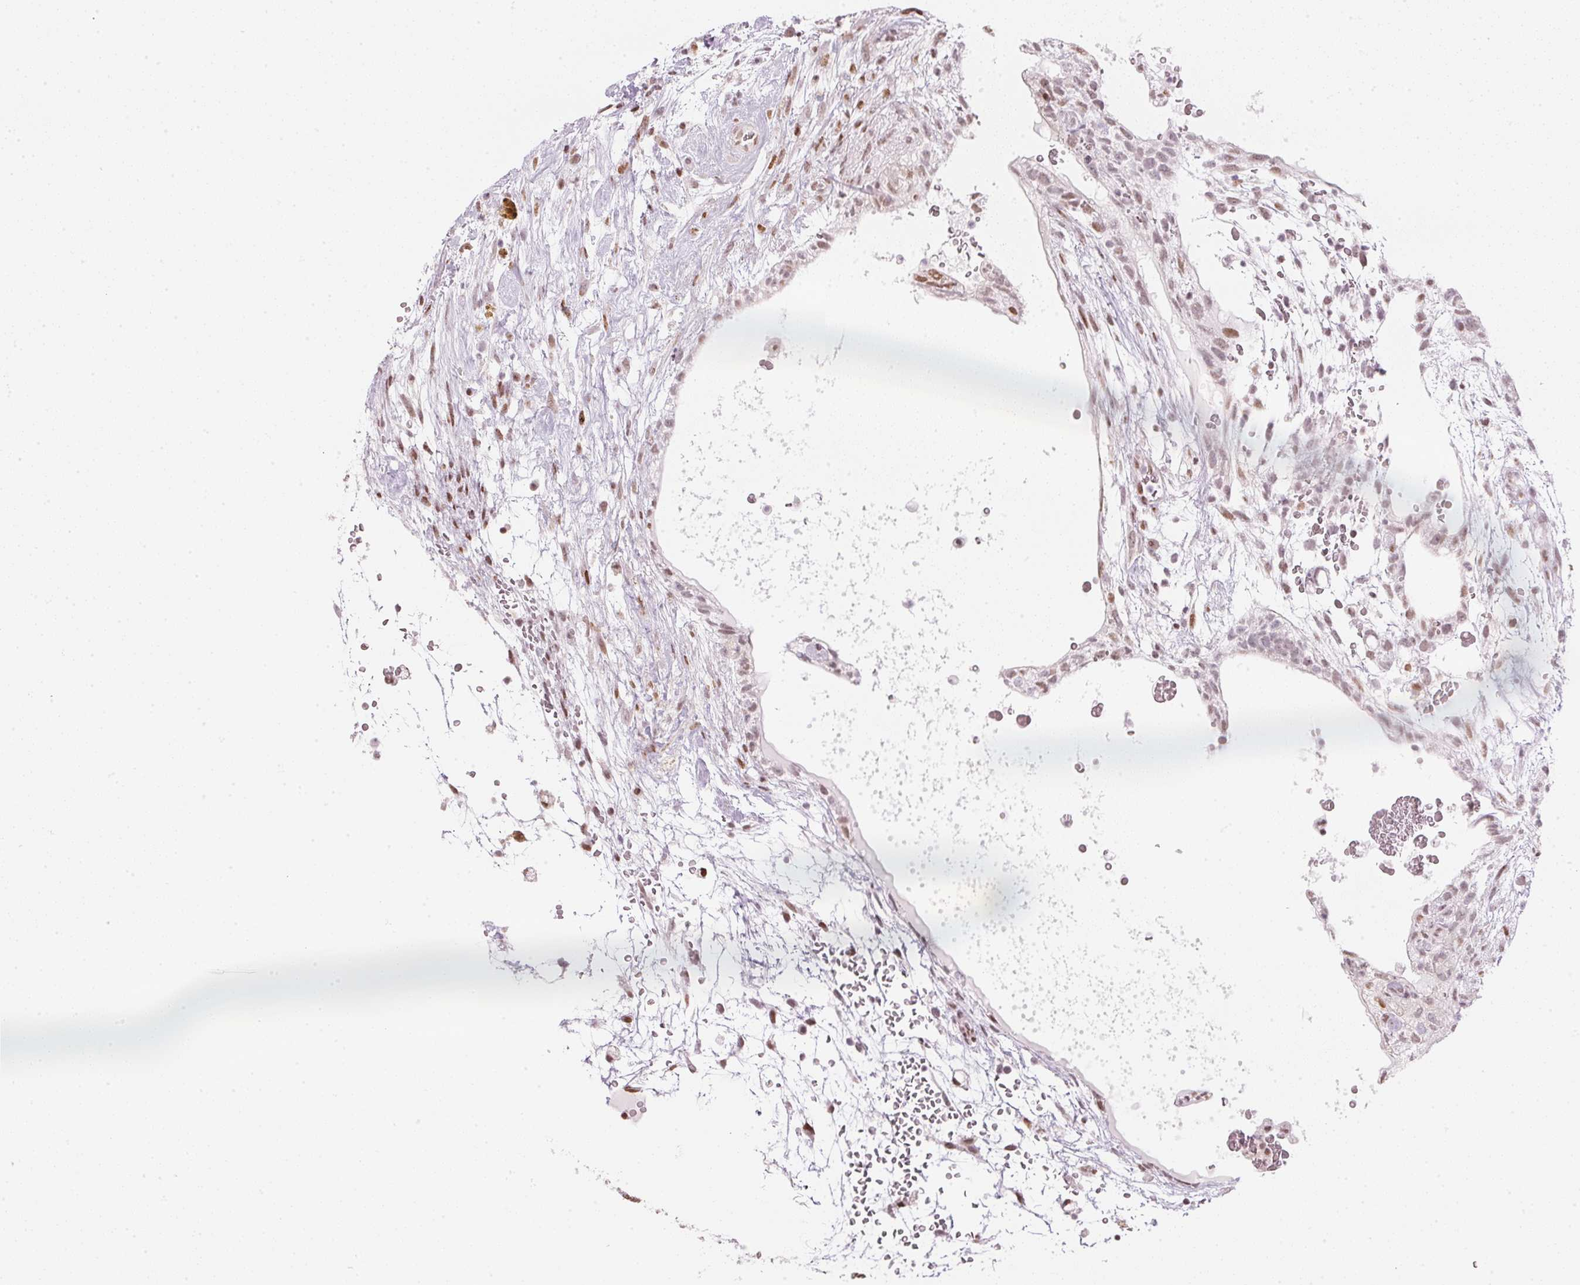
{"staining": {"intensity": "weak", "quantity": ">75%", "location": "nuclear"}, "tissue": "testis cancer", "cell_type": "Tumor cells", "image_type": "cancer", "snomed": [{"axis": "morphology", "description": "Normal tissue, NOS"}, {"axis": "morphology", "description": "Carcinoma, Embryonal, NOS"}, {"axis": "topography", "description": "Testis"}], "caption": "Immunohistochemical staining of testis embryonal carcinoma exhibits low levels of weak nuclear protein staining in approximately >75% of tumor cells.", "gene": "KAT6A", "patient": {"sex": "male", "age": 32}}